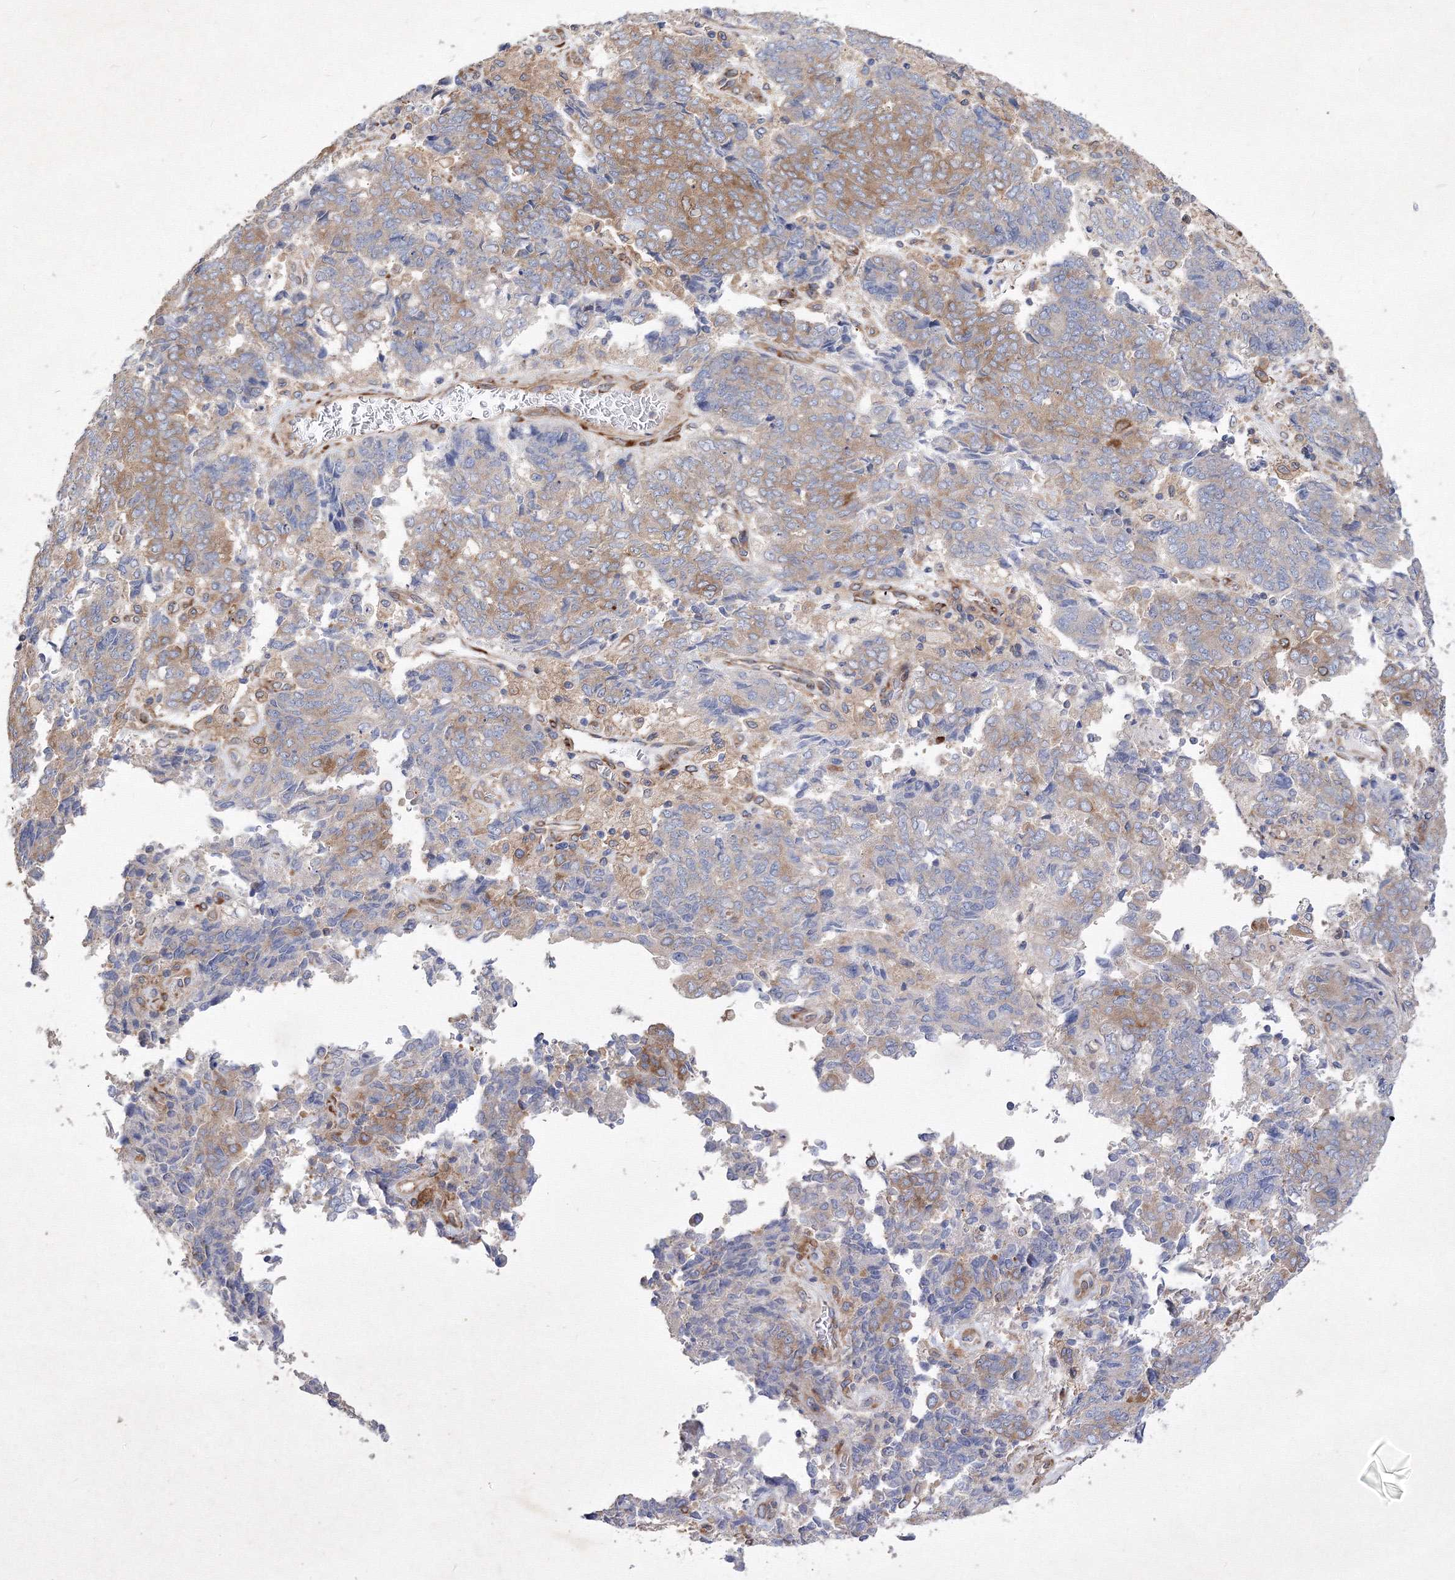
{"staining": {"intensity": "moderate", "quantity": "<25%", "location": "cytoplasmic/membranous"}, "tissue": "endometrial cancer", "cell_type": "Tumor cells", "image_type": "cancer", "snomed": [{"axis": "morphology", "description": "Adenocarcinoma, NOS"}, {"axis": "topography", "description": "Endometrium"}], "caption": "Endometrial cancer tissue shows moderate cytoplasmic/membranous staining in about <25% of tumor cells", "gene": "SNX18", "patient": {"sex": "female", "age": 80}}